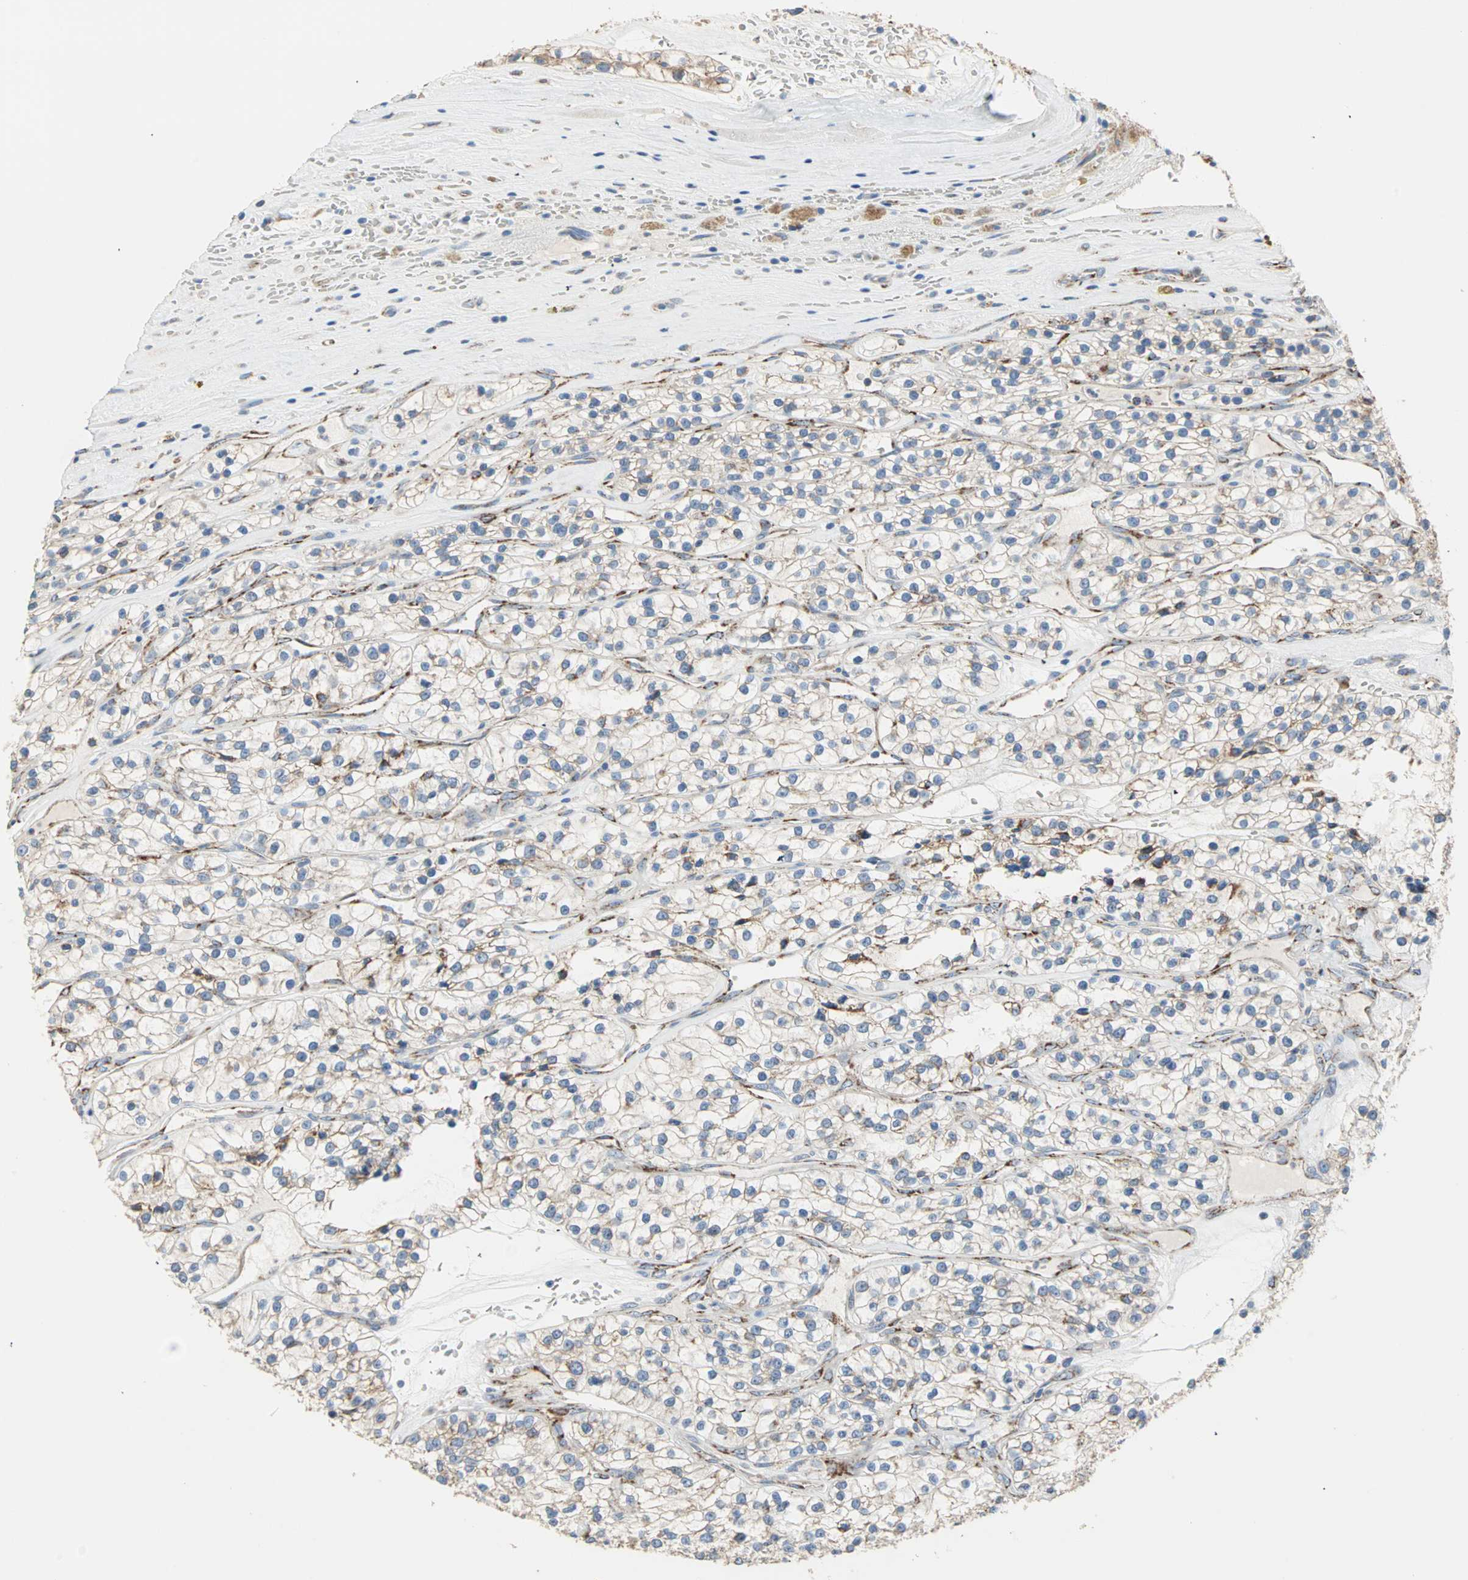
{"staining": {"intensity": "negative", "quantity": "none", "location": "none"}, "tissue": "renal cancer", "cell_type": "Tumor cells", "image_type": "cancer", "snomed": [{"axis": "morphology", "description": "Adenocarcinoma, NOS"}, {"axis": "topography", "description": "Kidney"}], "caption": "Tumor cells are negative for brown protein staining in renal cancer. (DAB (3,3'-diaminobenzidine) immunohistochemistry, high magnification).", "gene": "TST", "patient": {"sex": "female", "age": 57}}